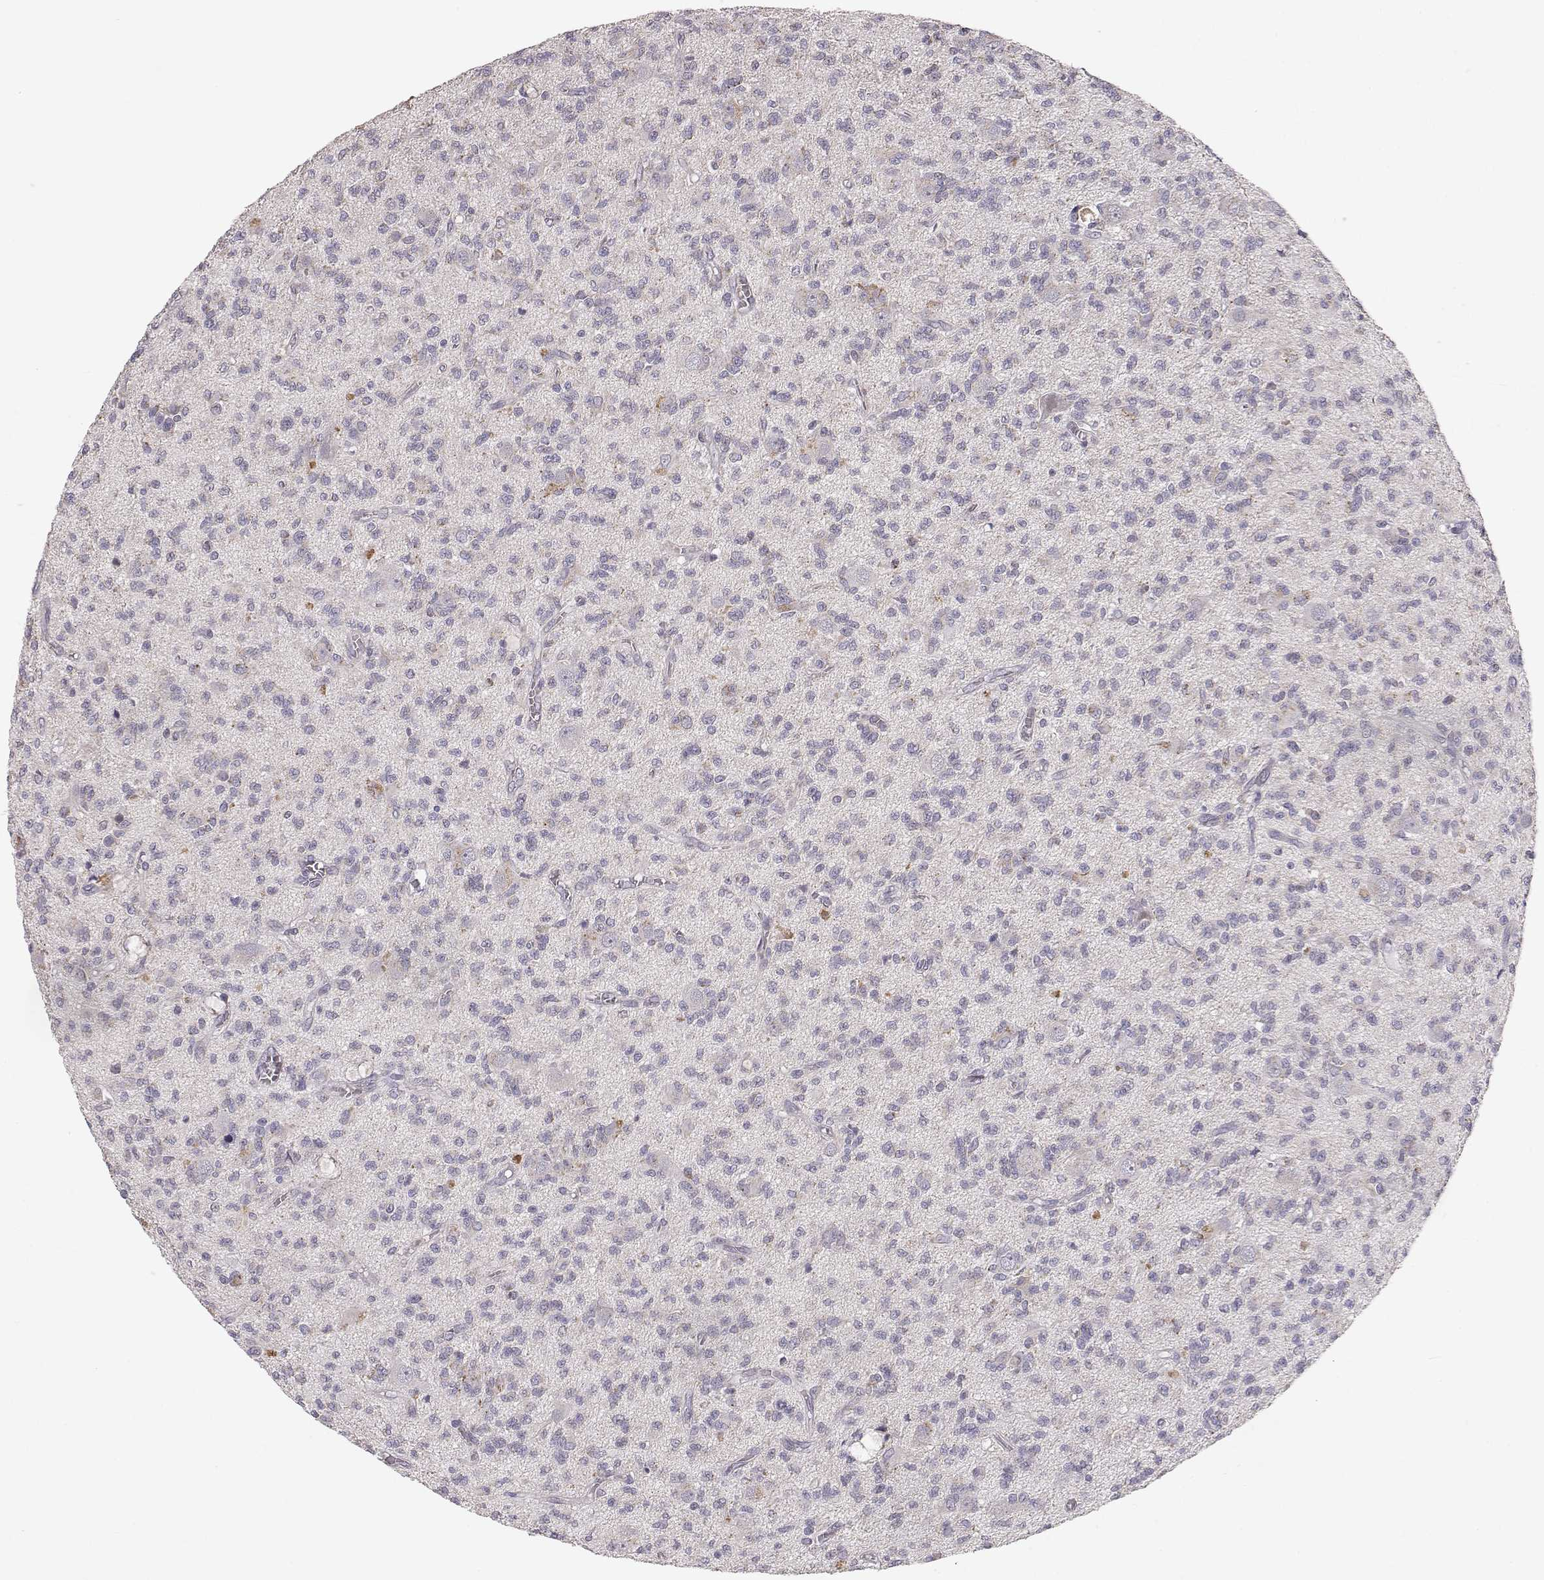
{"staining": {"intensity": "negative", "quantity": "none", "location": "none"}, "tissue": "glioma", "cell_type": "Tumor cells", "image_type": "cancer", "snomed": [{"axis": "morphology", "description": "Glioma, malignant, Low grade"}, {"axis": "topography", "description": "Brain"}], "caption": "Tumor cells are negative for protein expression in human malignant low-grade glioma.", "gene": "GRAP2", "patient": {"sex": "male", "age": 64}}